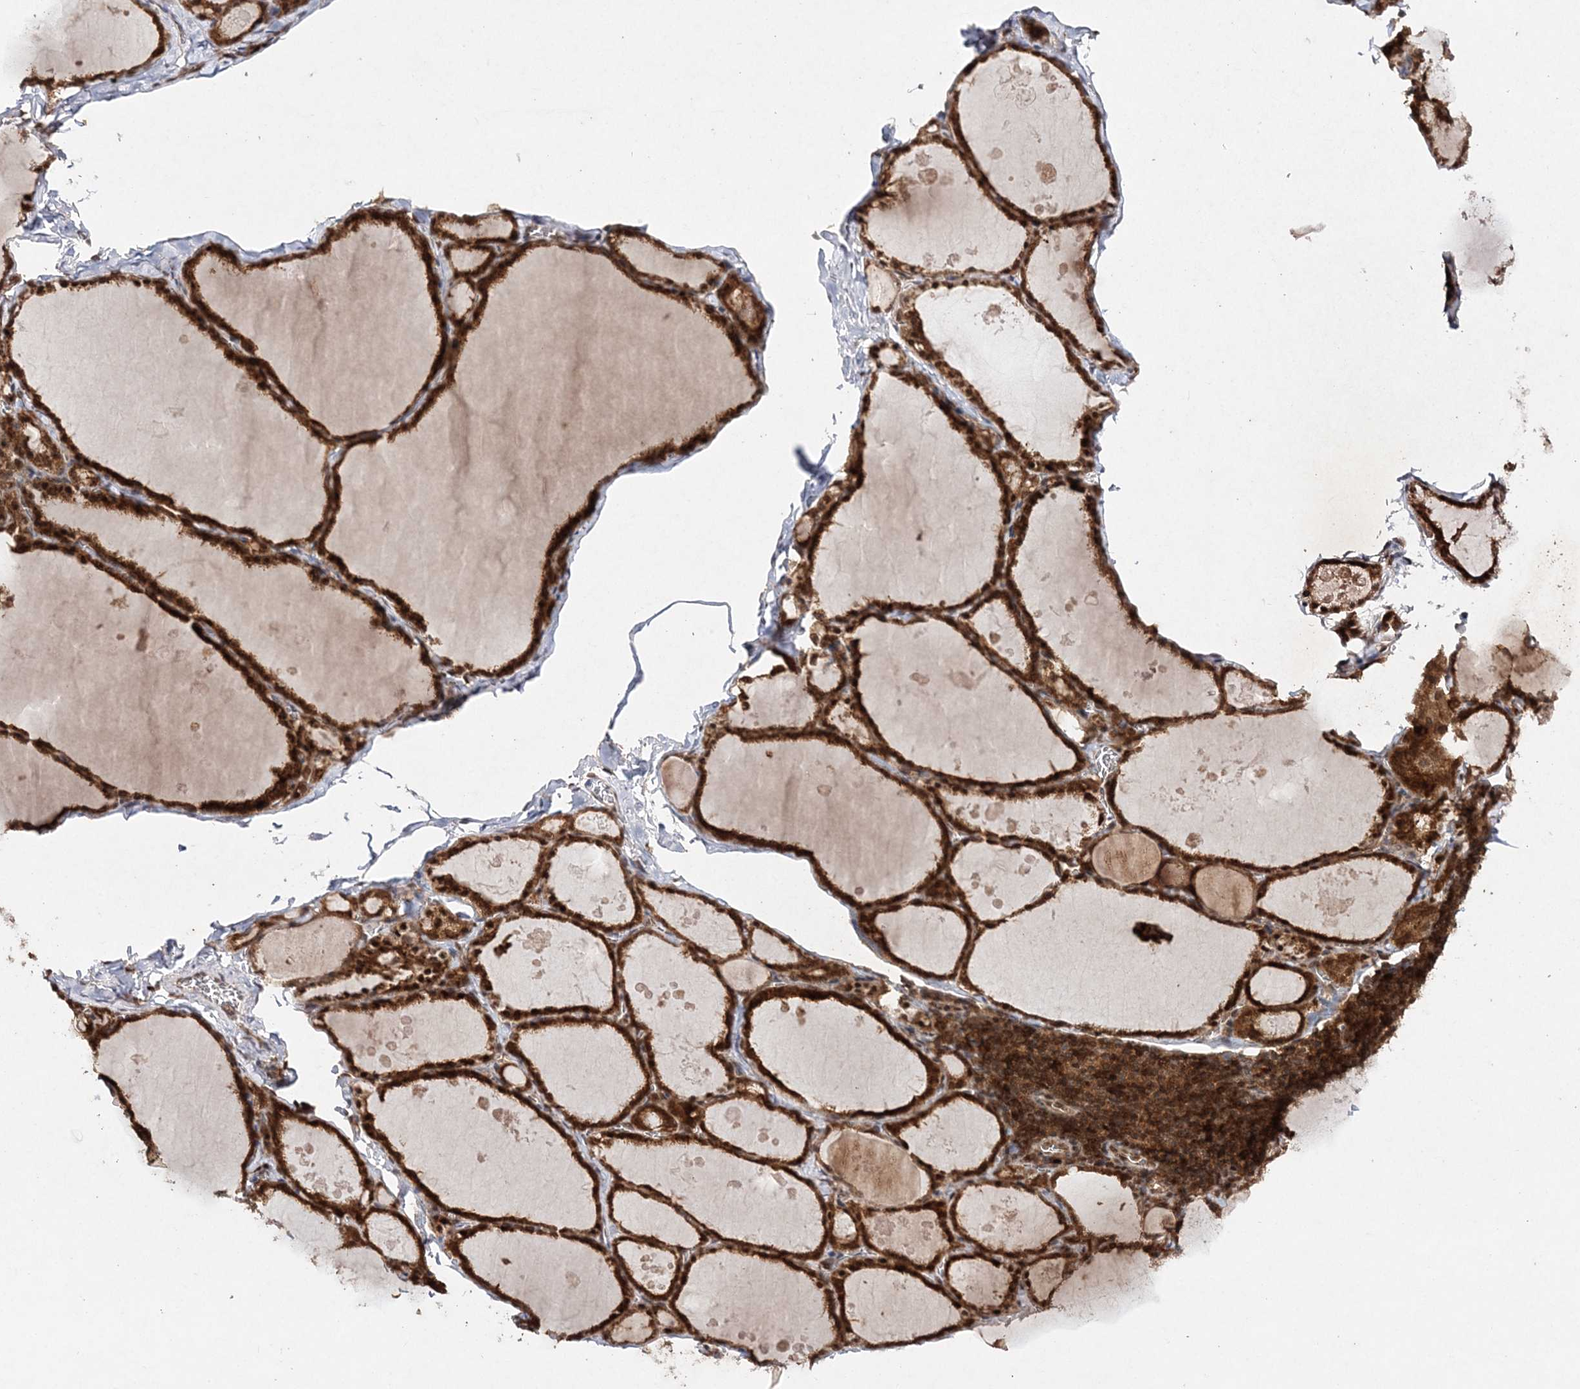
{"staining": {"intensity": "strong", "quantity": ">75%", "location": "cytoplasmic/membranous,nuclear"}, "tissue": "thyroid gland", "cell_type": "Glandular cells", "image_type": "normal", "snomed": [{"axis": "morphology", "description": "Normal tissue, NOS"}, {"axis": "topography", "description": "Thyroid gland"}], "caption": "Immunohistochemistry micrograph of normal human thyroid gland stained for a protein (brown), which shows high levels of strong cytoplasmic/membranous,nuclear staining in approximately >75% of glandular cells.", "gene": "NIF3L1", "patient": {"sex": "male", "age": 56}}